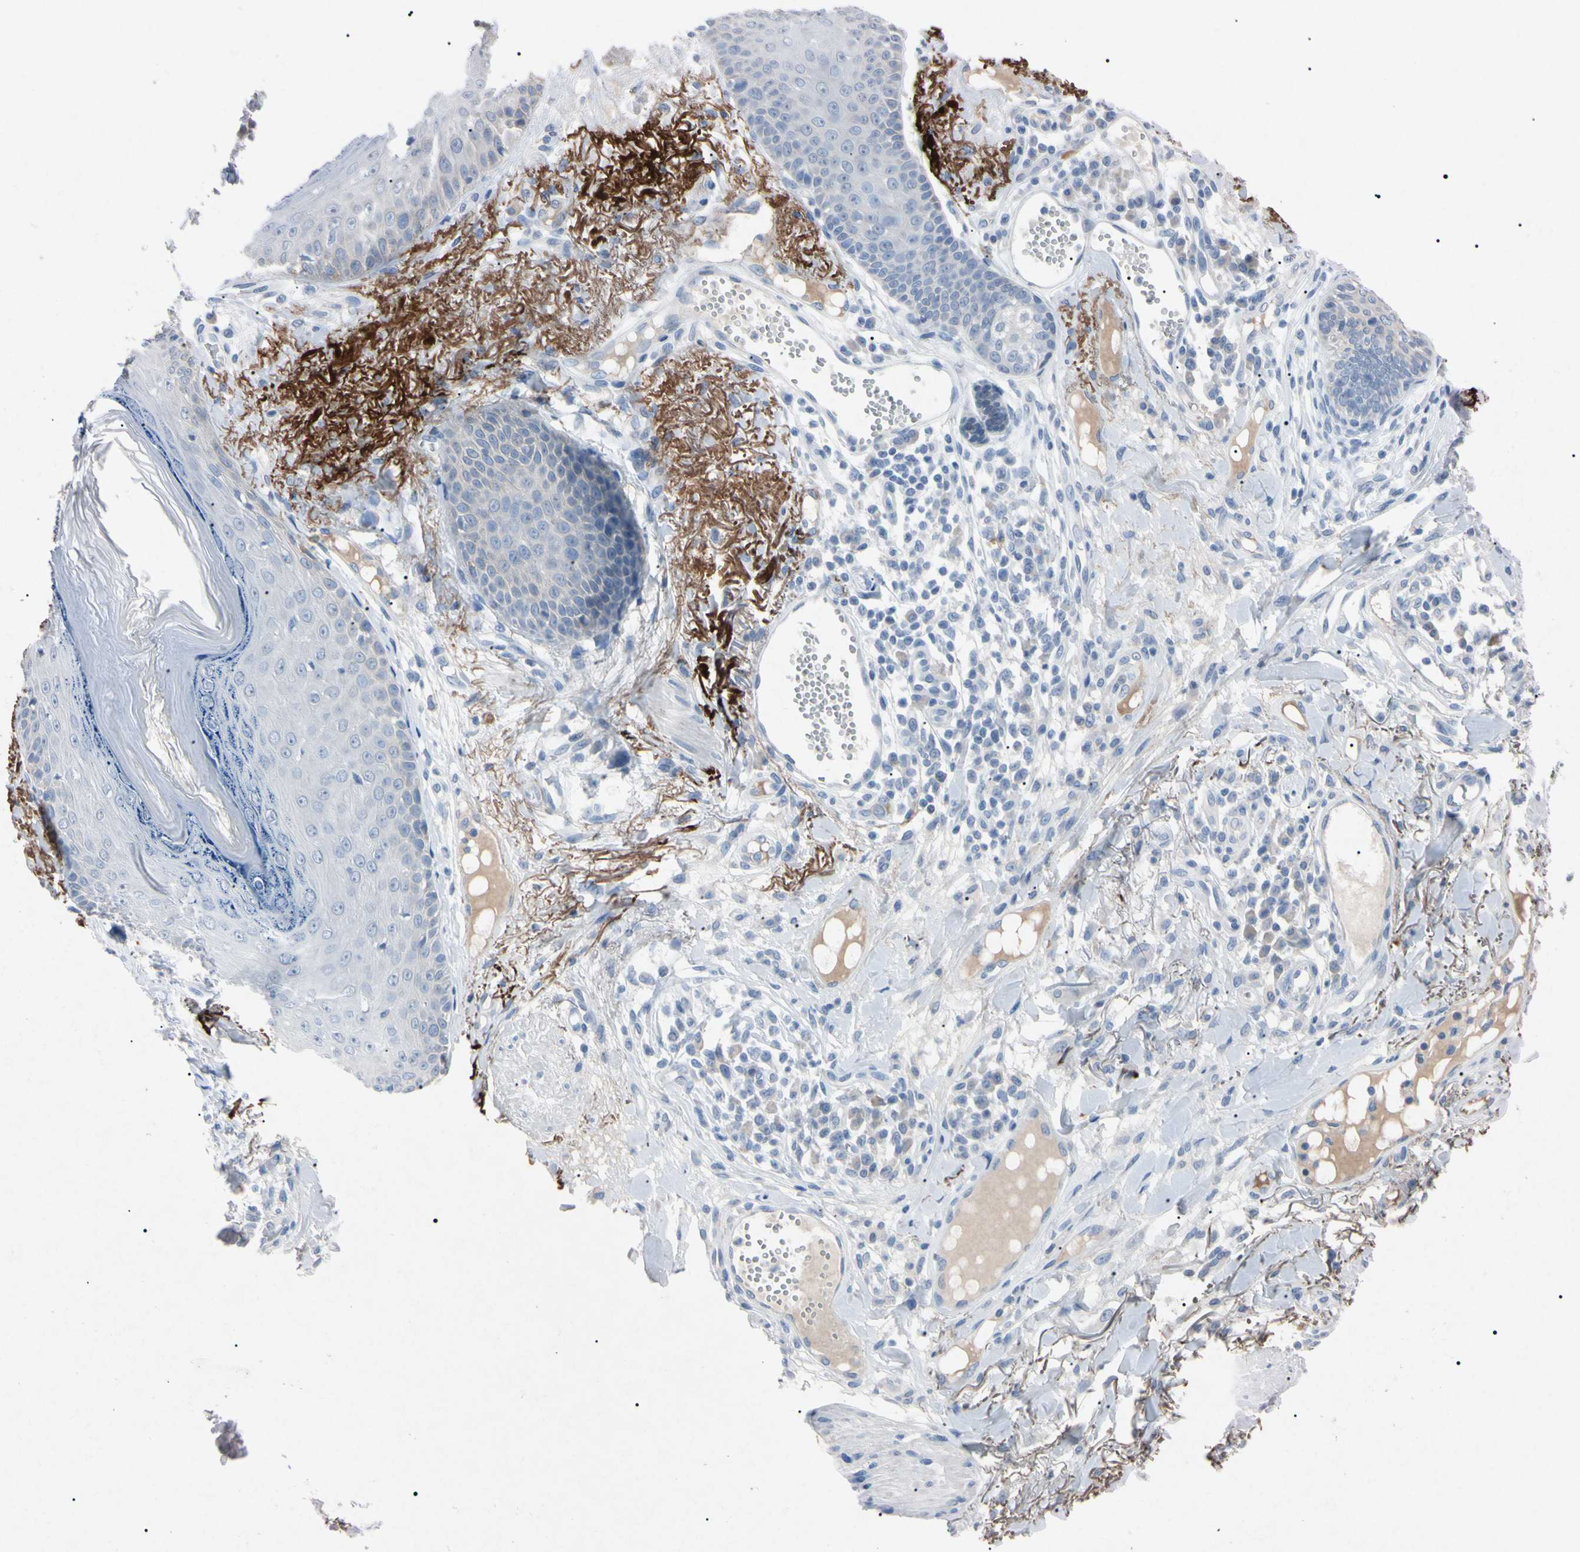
{"staining": {"intensity": "negative", "quantity": "none", "location": "none"}, "tissue": "skin cancer", "cell_type": "Tumor cells", "image_type": "cancer", "snomed": [{"axis": "morphology", "description": "Normal tissue, NOS"}, {"axis": "morphology", "description": "Basal cell carcinoma"}, {"axis": "topography", "description": "Skin"}], "caption": "Micrograph shows no protein staining in tumor cells of basal cell carcinoma (skin) tissue. (Stains: DAB (3,3'-diaminobenzidine) immunohistochemistry (IHC) with hematoxylin counter stain, Microscopy: brightfield microscopy at high magnification).", "gene": "ELN", "patient": {"sex": "male", "age": 52}}